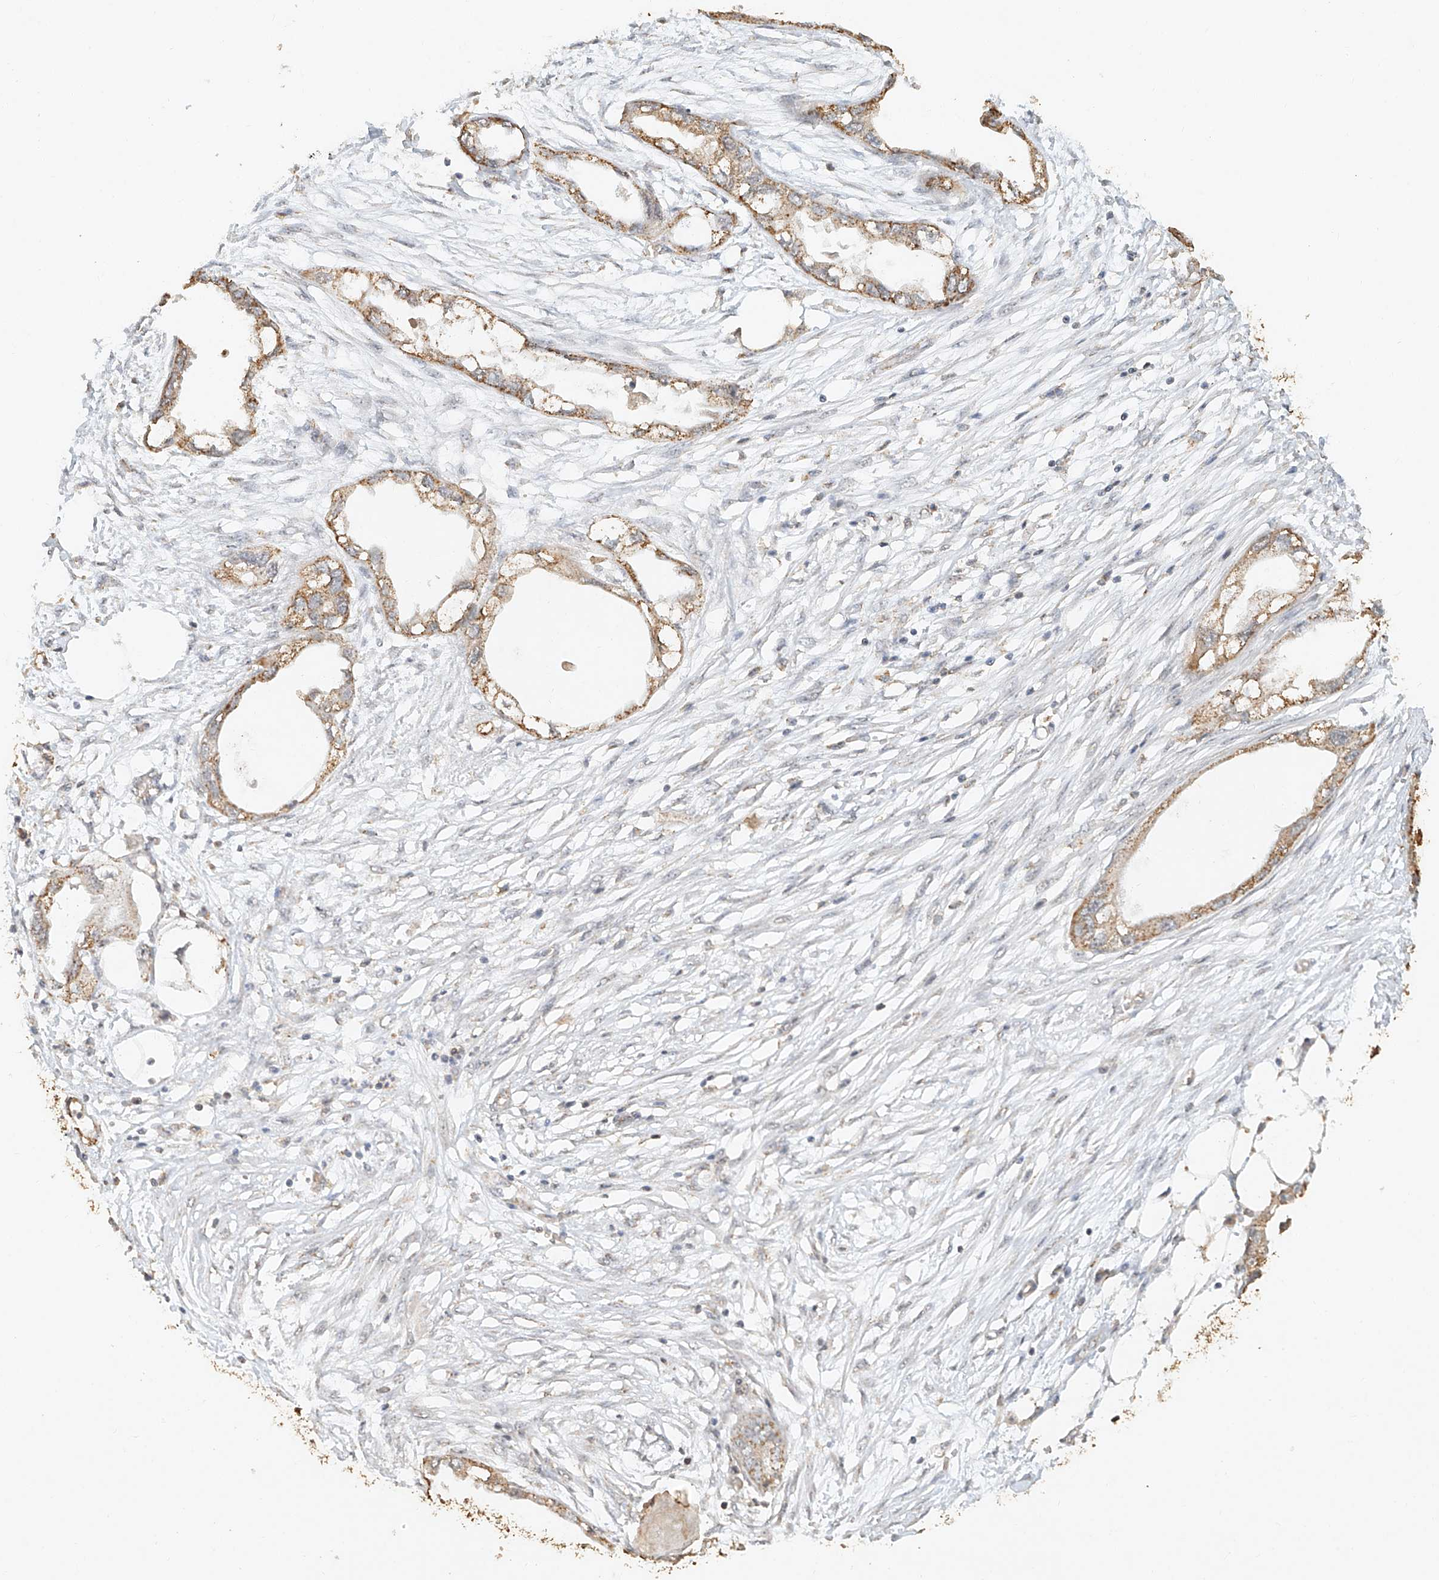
{"staining": {"intensity": "moderate", "quantity": ">75%", "location": "cytoplasmic/membranous"}, "tissue": "endometrial cancer", "cell_type": "Tumor cells", "image_type": "cancer", "snomed": [{"axis": "morphology", "description": "Adenocarcinoma, NOS"}, {"axis": "morphology", "description": "Adenocarcinoma, metastatic, NOS"}, {"axis": "topography", "description": "Adipose tissue"}, {"axis": "topography", "description": "Endometrium"}], "caption": "Moderate cytoplasmic/membranous protein expression is seen in about >75% of tumor cells in adenocarcinoma (endometrial). The staining was performed using DAB (3,3'-diaminobenzidine), with brown indicating positive protein expression. Nuclei are stained blue with hematoxylin.", "gene": "CXorf58", "patient": {"sex": "female", "age": 67}}